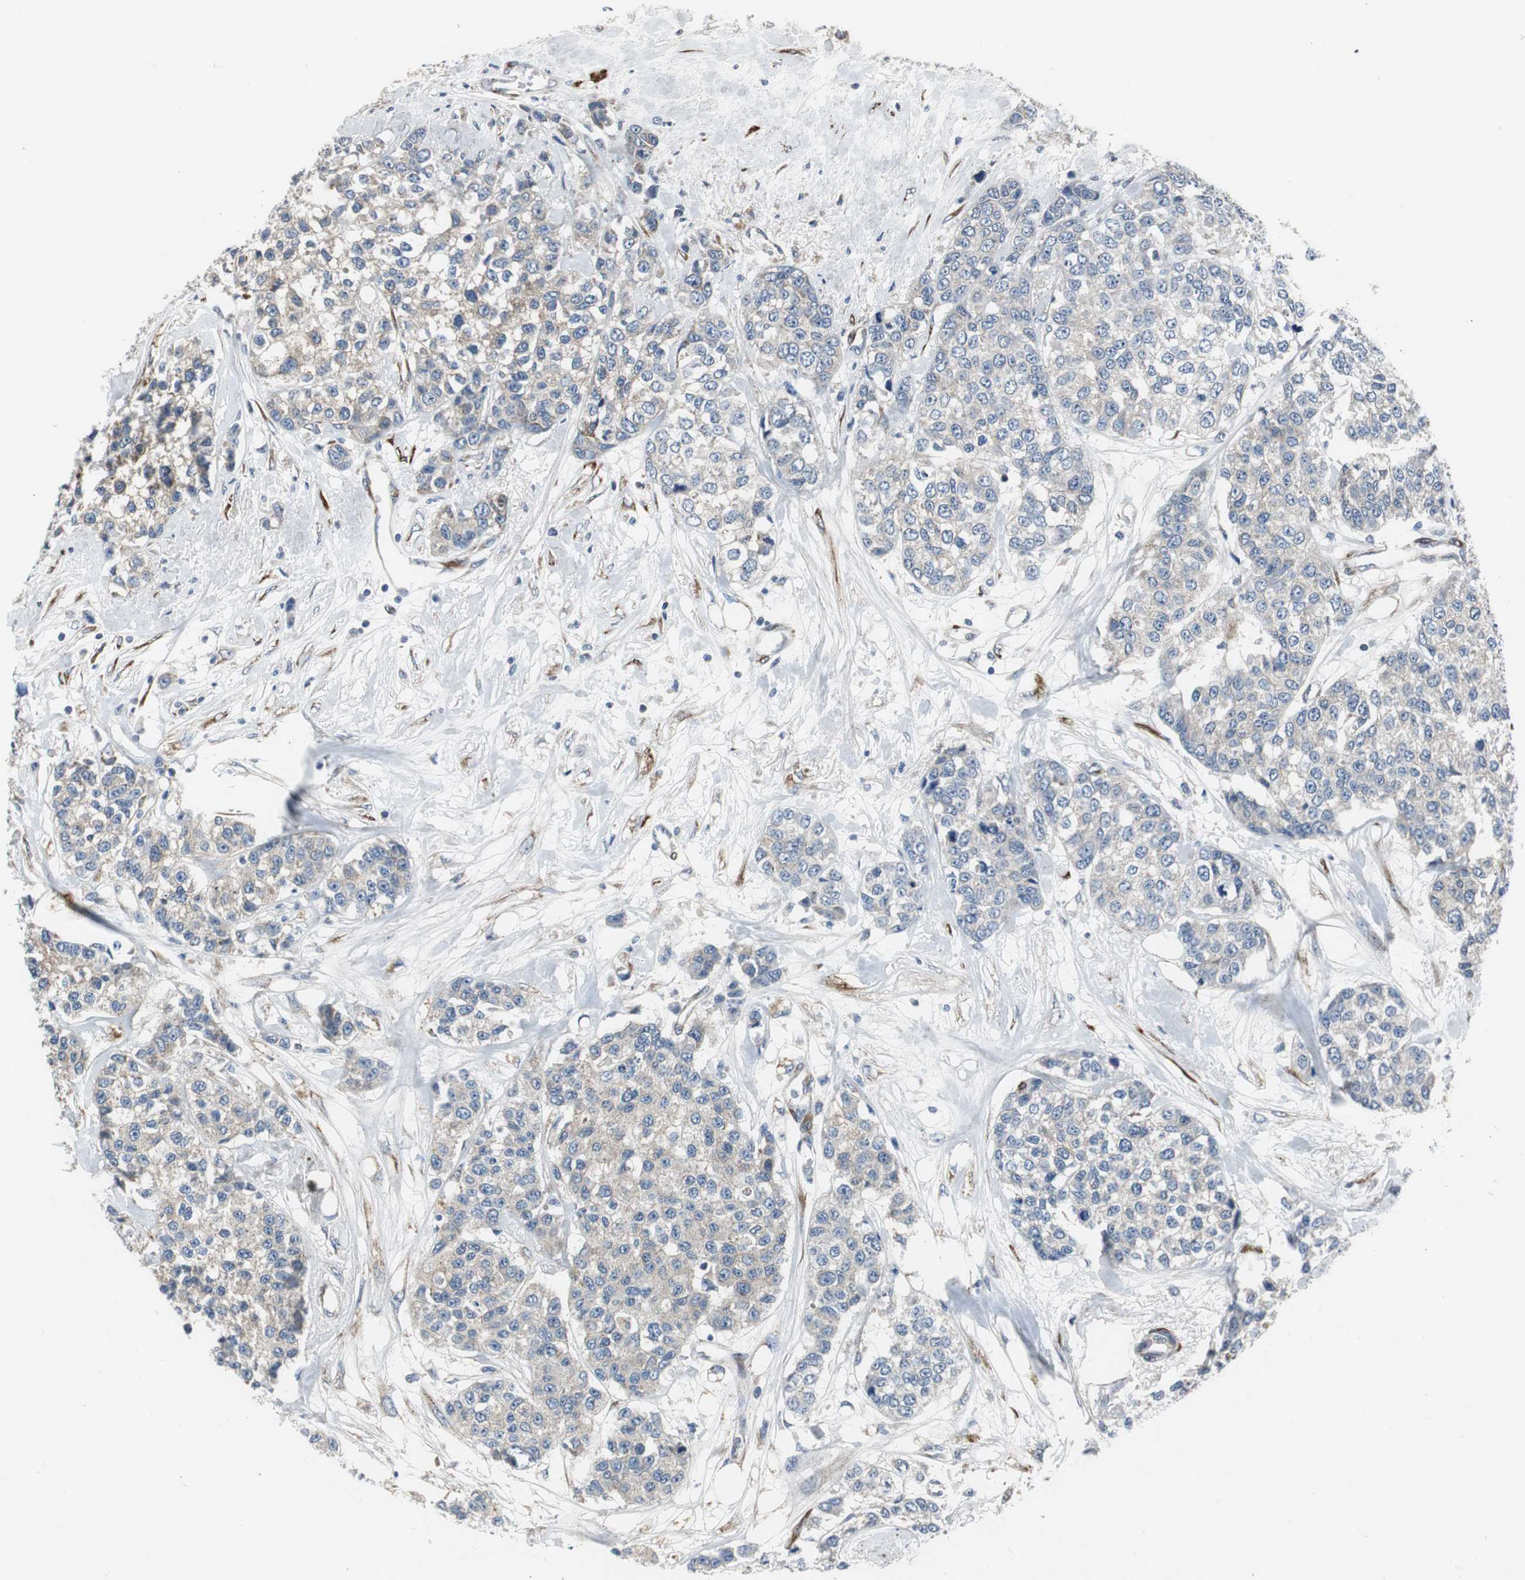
{"staining": {"intensity": "weak", "quantity": "25%-75%", "location": "cytoplasmic/membranous"}, "tissue": "breast cancer", "cell_type": "Tumor cells", "image_type": "cancer", "snomed": [{"axis": "morphology", "description": "Duct carcinoma"}, {"axis": "topography", "description": "Breast"}], "caption": "Immunohistochemistry of human breast cancer (invasive ductal carcinoma) shows low levels of weak cytoplasmic/membranous staining in approximately 25%-75% of tumor cells.", "gene": "ISCU", "patient": {"sex": "female", "age": 51}}